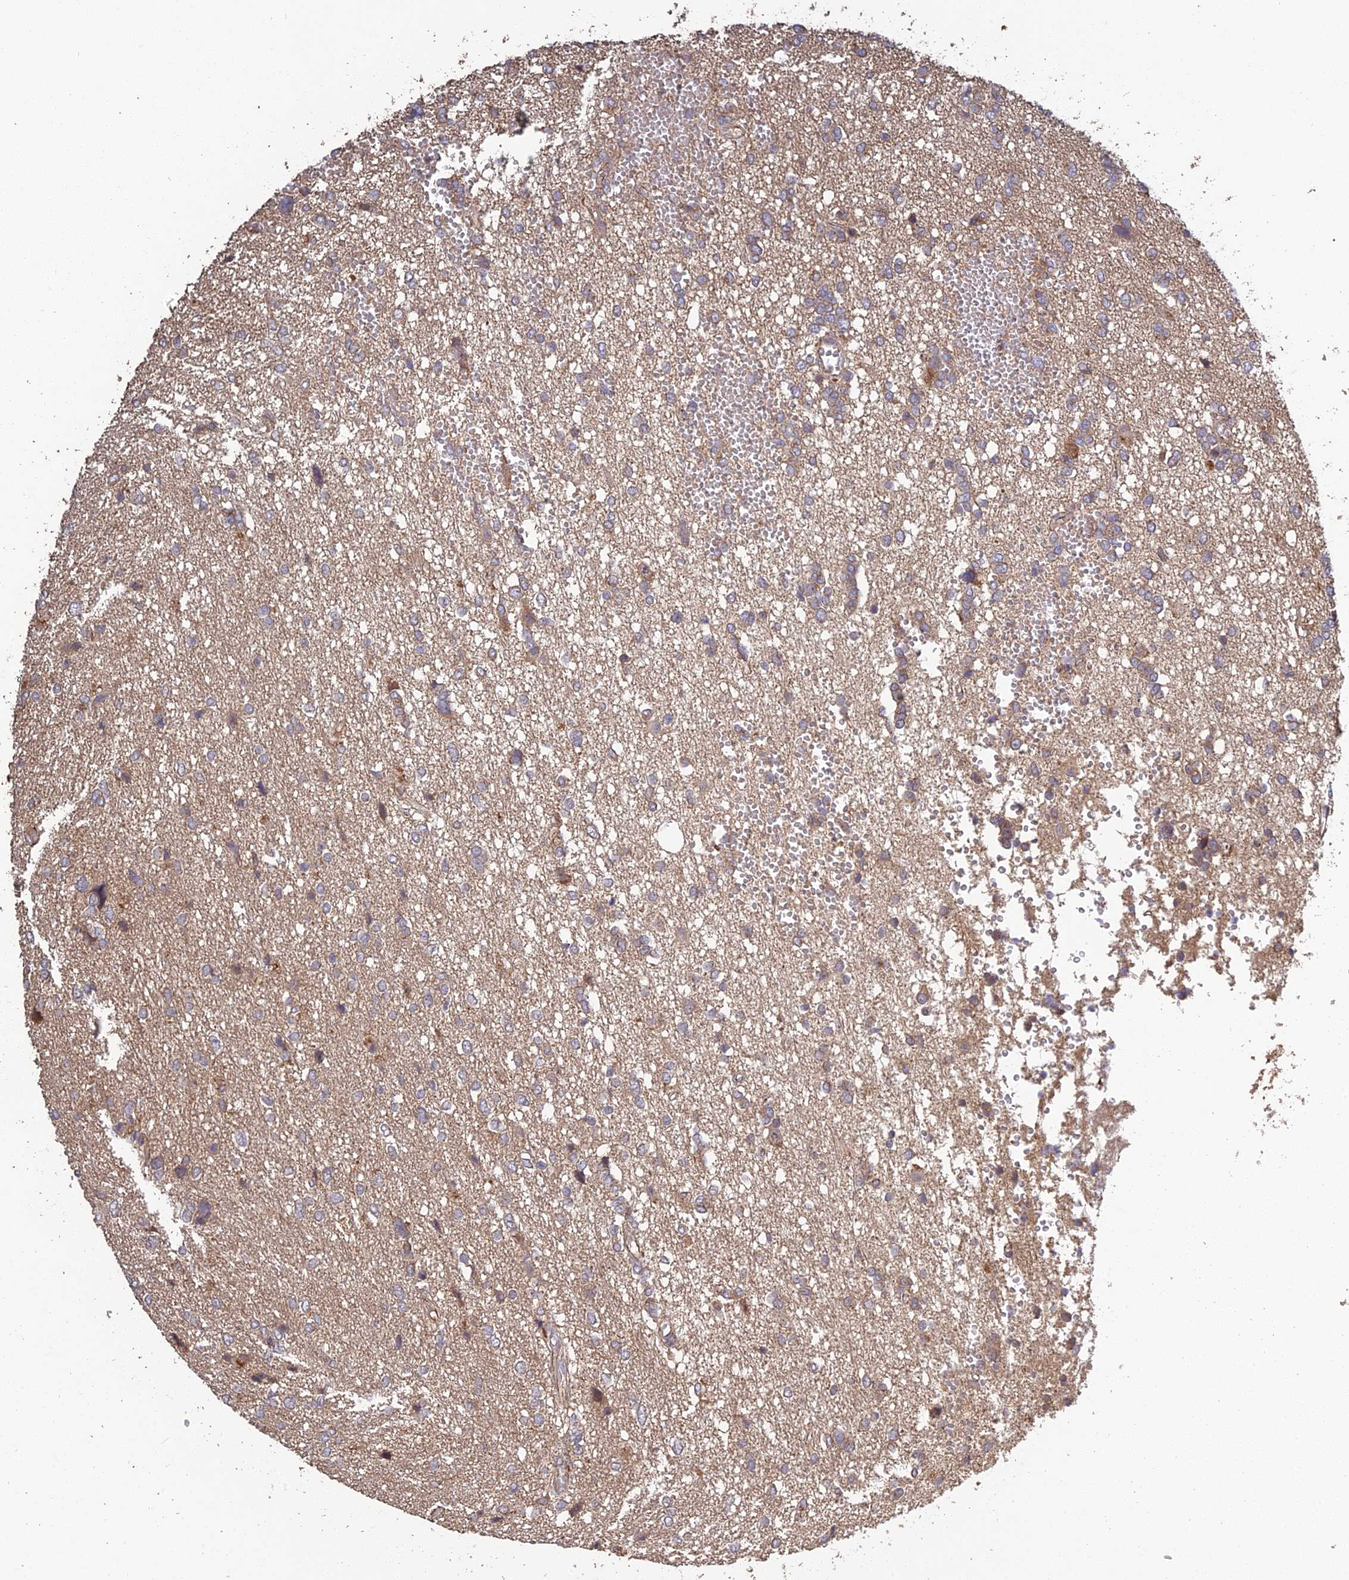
{"staining": {"intensity": "weak", "quantity": "25%-75%", "location": "cytoplasmic/membranous"}, "tissue": "glioma", "cell_type": "Tumor cells", "image_type": "cancer", "snomed": [{"axis": "morphology", "description": "Glioma, malignant, High grade"}, {"axis": "topography", "description": "Brain"}], "caption": "Immunohistochemical staining of malignant glioma (high-grade) shows low levels of weak cytoplasmic/membranous protein expression in about 25%-75% of tumor cells. (DAB (3,3'-diaminobenzidine) IHC, brown staining for protein, blue staining for nuclei).", "gene": "ARHGAP40", "patient": {"sex": "female", "age": 59}}